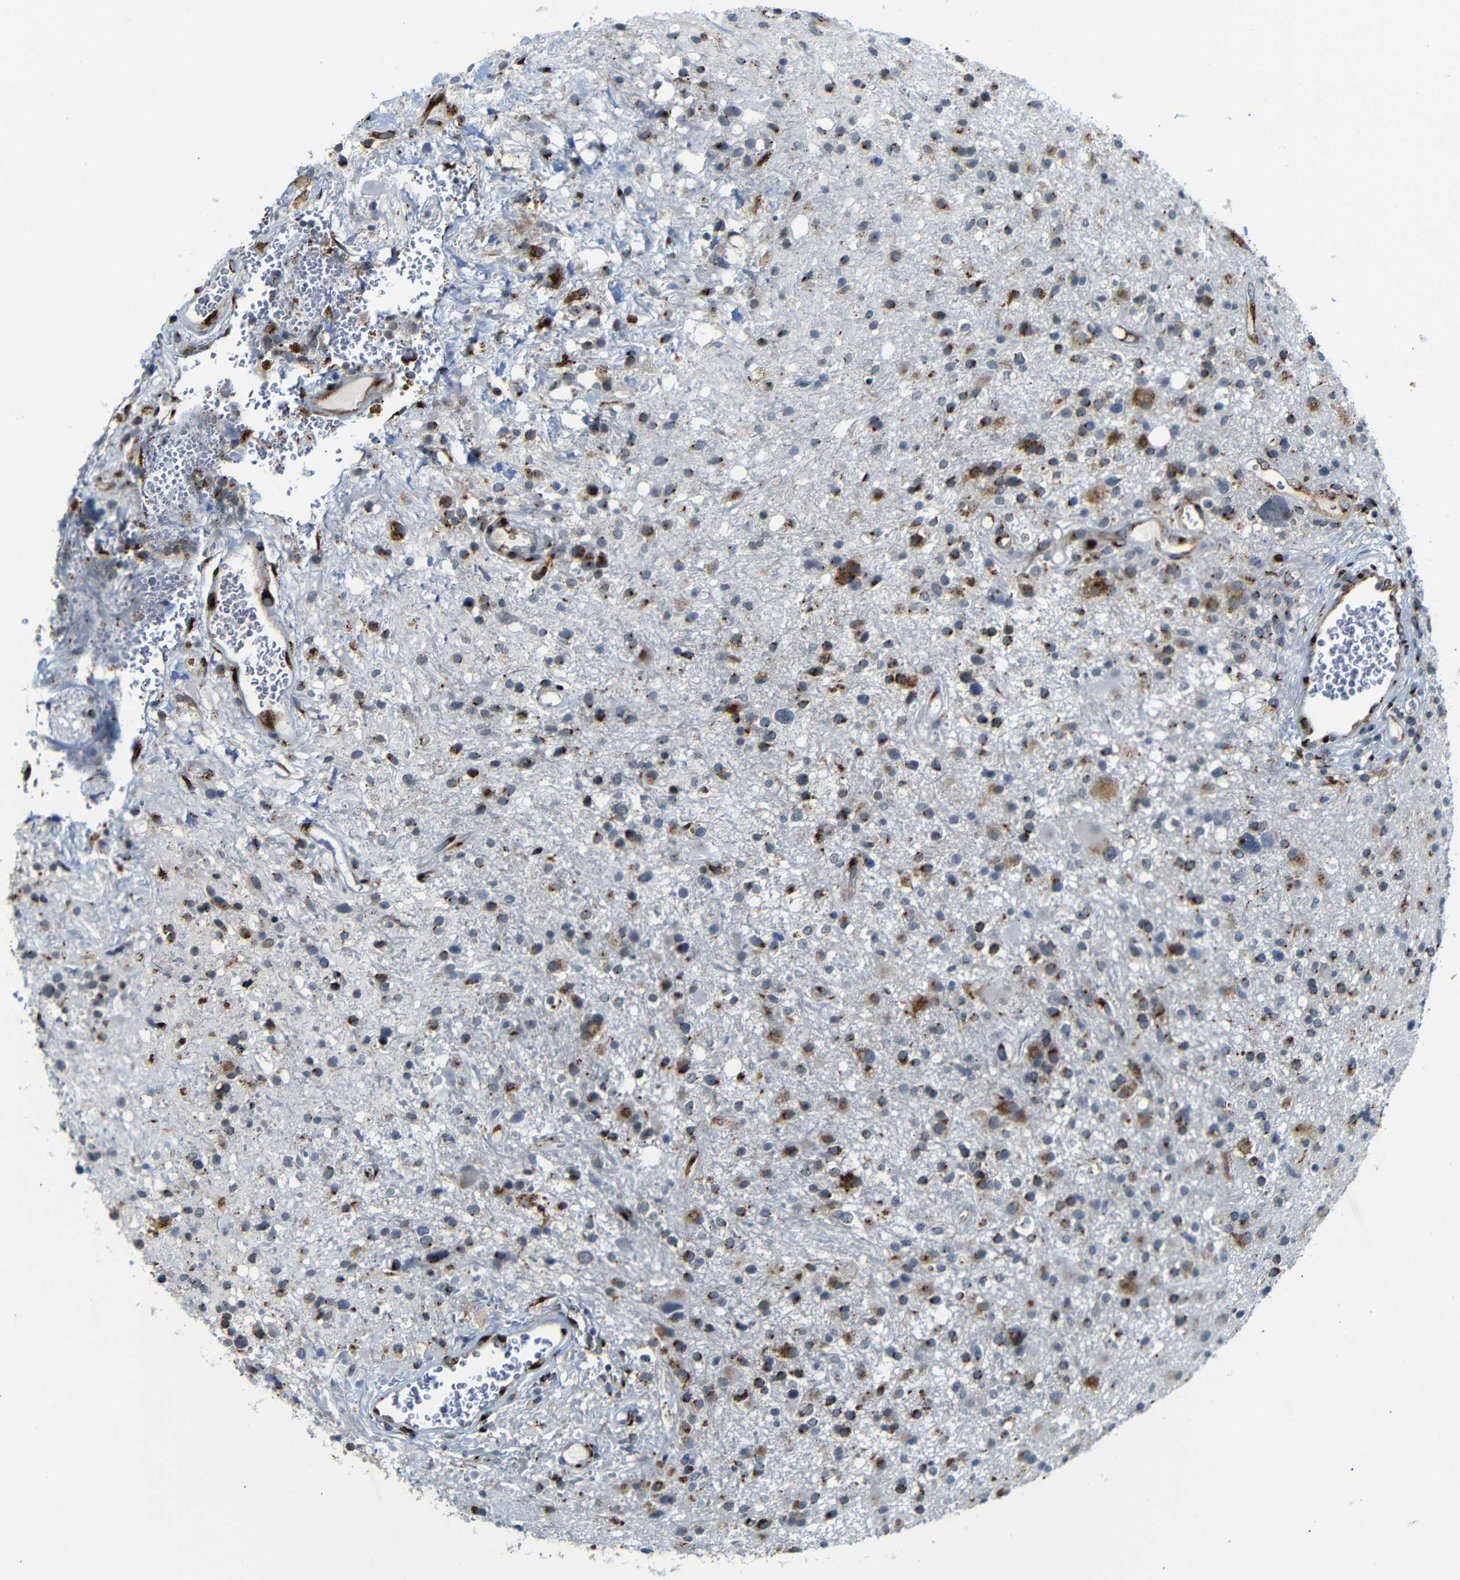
{"staining": {"intensity": "moderate", "quantity": ">75%", "location": "cytoplasmic/membranous"}, "tissue": "glioma", "cell_type": "Tumor cells", "image_type": "cancer", "snomed": [{"axis": "morphology", "description": "Glioma, malignant, High grade"}, {"axis": "topography", "description": "Brain"}], "caption": "Human malignant high-grade glioma stained for a protein (brown) exhibits moderate cytoplasmic/membranous positive positivity in about >75% of tumor cells.", "gene": "TGOLN2", "patient": {"sex": "male", "age": 33}}